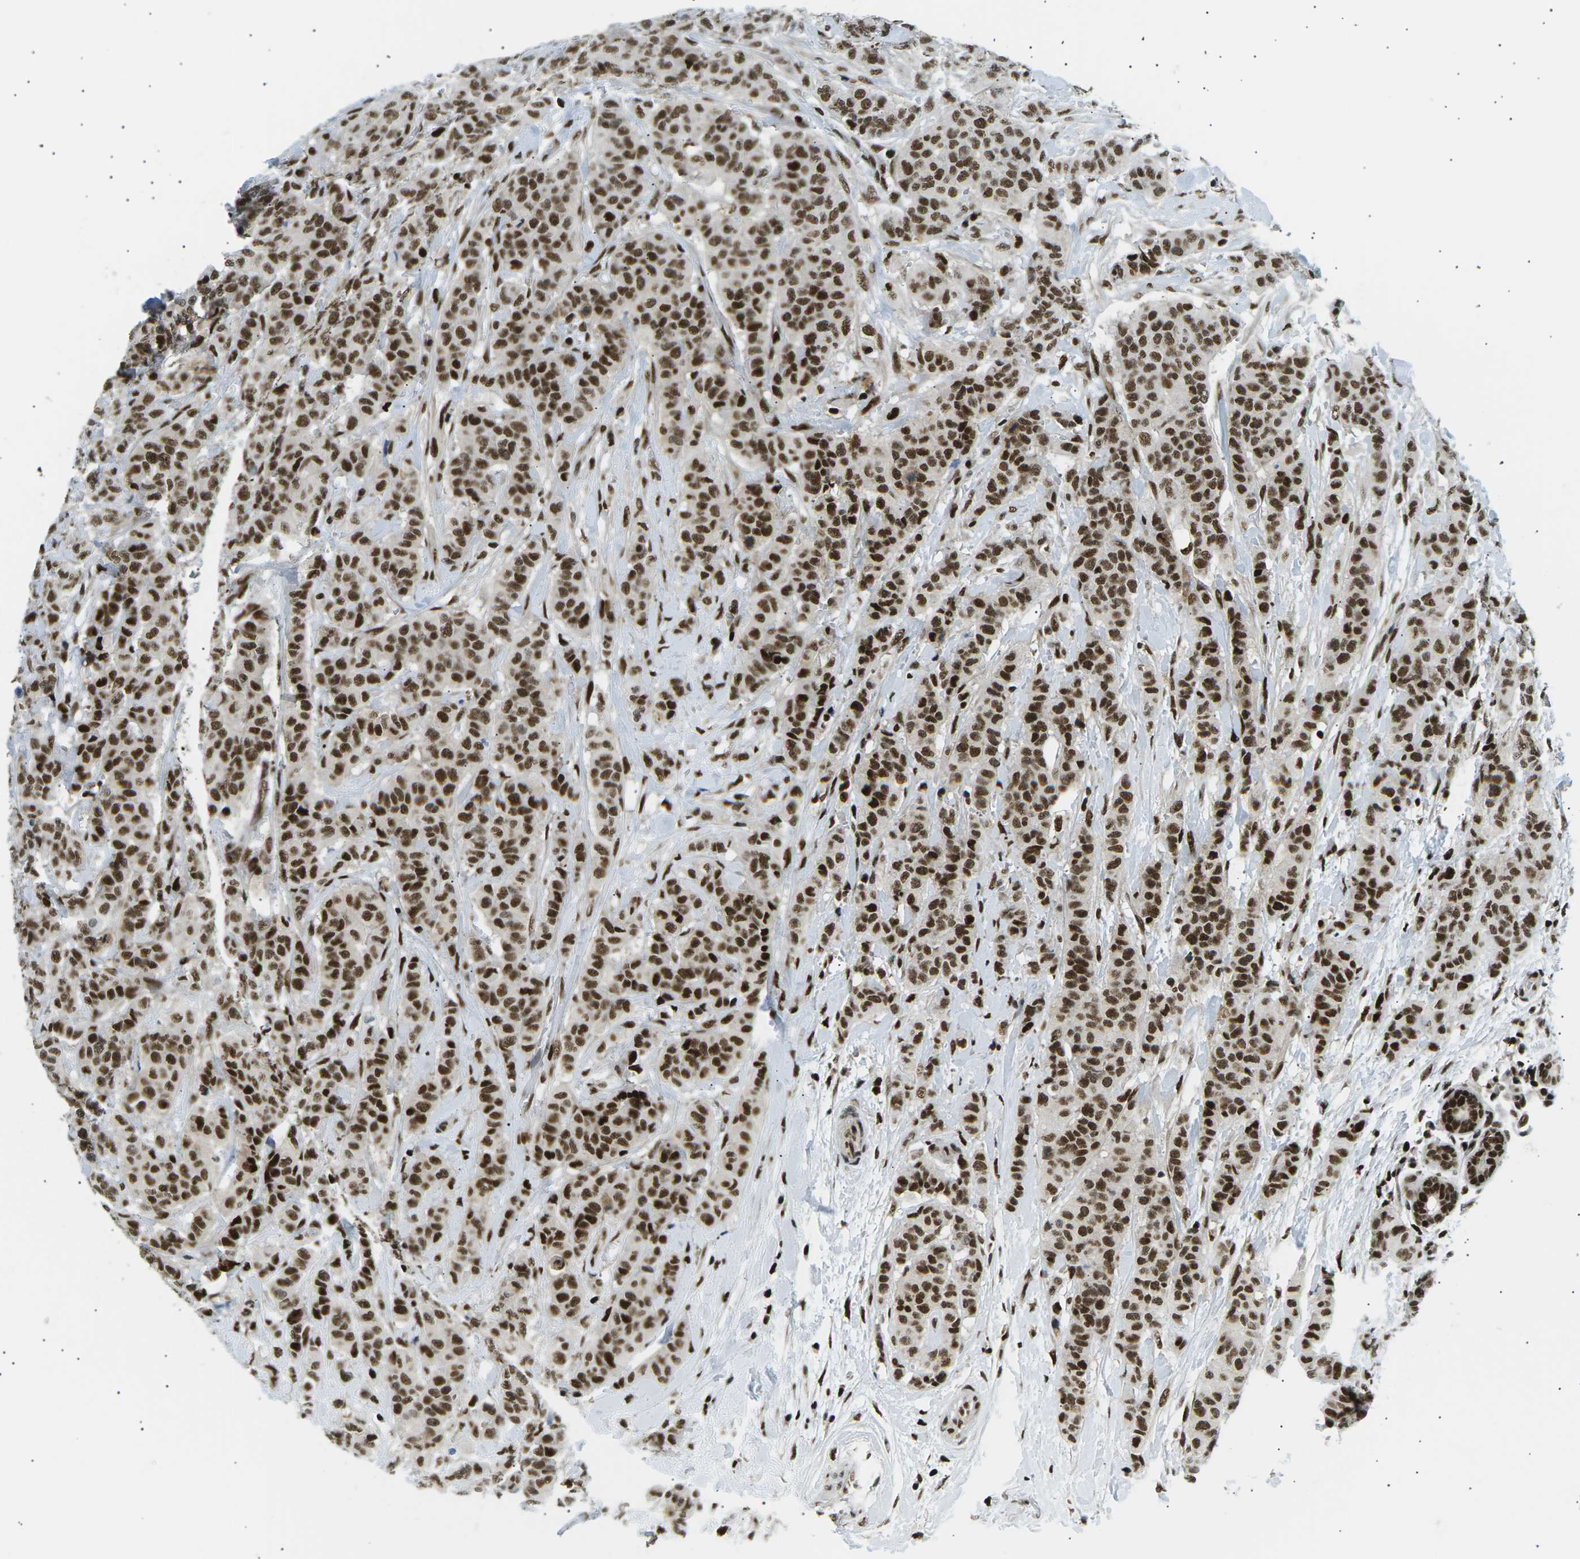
{"staining": {"intensity": "strong", "quantity": ">75%", "location": "cytoplasmic/membranous,nuclear"}, "tissue": "breast cancer", "cell_type": "Tumor cells", "image_type": "cancer", "snomed": [{"axis": "morphology", "description": "Normal tissue, NOS"}, {"axis": "morphology", "description": "Duct carcinoma"}, {"axis": "topography", "description": "Breast"}], "caption": "Breast intraductal carcinoma tissue reveals strong cytoplasmic/membranous and nuclear positivity in approximately >75% of tumor cells, visualized by immunohistochemistry.", "gene": "RPA2", "patient": {"sex": "female", "age": 40}}